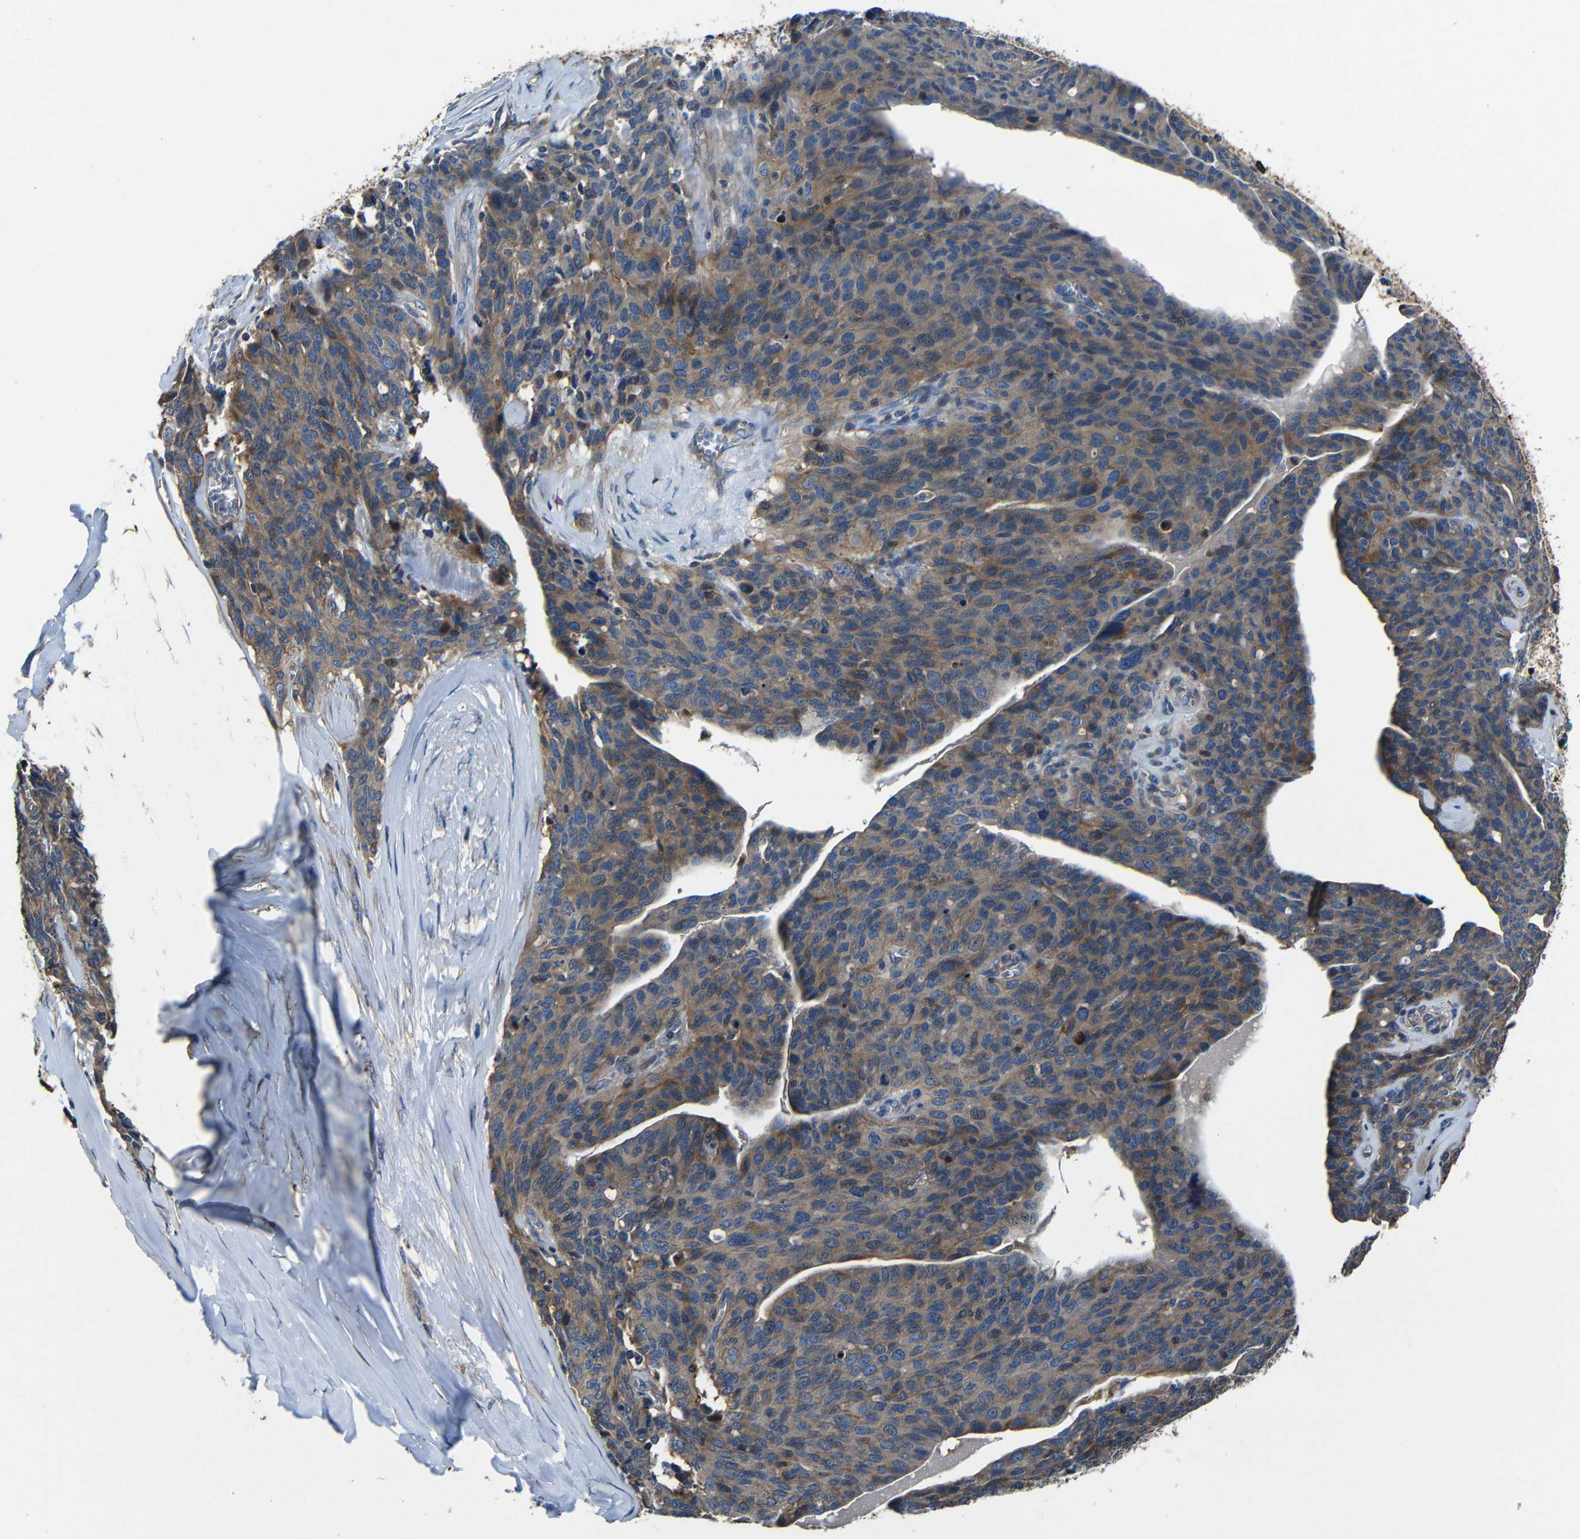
{"staining": {"intensity": "moderate", "quantity": ">75%", "location": "cytoplasmic/membranous"}, "tissue": "ovarian cancer", "cell_type": "Tumor cells", "image_type": "cancer", "snomed": [{"axis": "morphology", "description": "Carcinoma, endometroid"}, {"axis": "topography", "description": "Ovary"}], "caption": "A brown stain highlights moderate cytoplasmic/membranous expression of a protein in endometroid carcinoma (ovarian) tumor cells. (IHC, brightfield microscopy, high magnification).", "gene": "GDI1", "patient": {"sex": "female", "age": 60}}